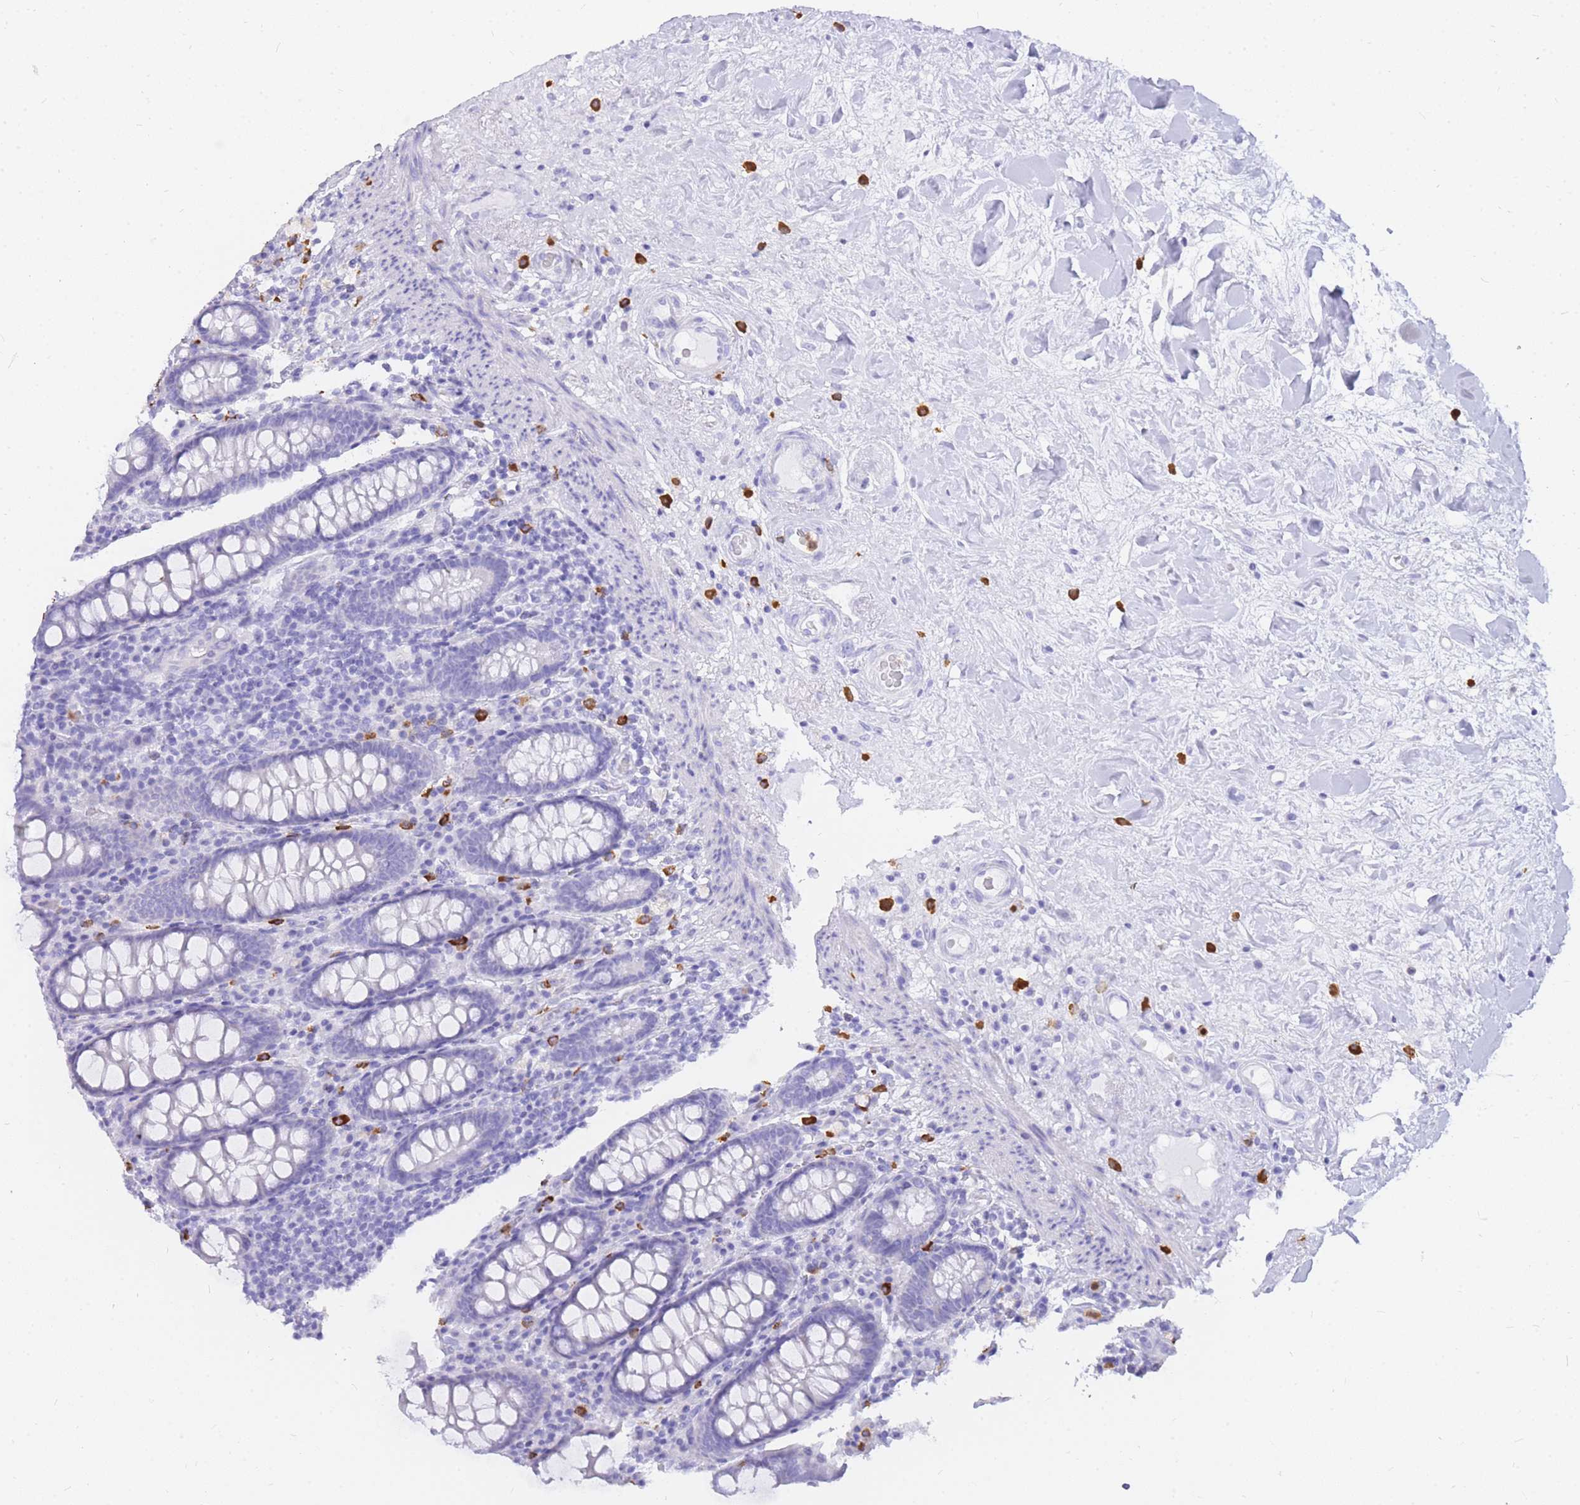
{"staining": {"intensity": "negative", "quantity": "none", "location": "none"}, "tissue": "colon", "cell_type": "Endothelial cells", "image_type": "normal", "snomed": [{"axis": "morphology", "description": "Normal tissue, NOS"}, {"axis": "topography", "description": "Colon"}], "caption": "The micrograph exhibits no staining of endothelial cells in normal colon.", "gene": "HERC1", "patient": {"sex": "female", "age": 79}}